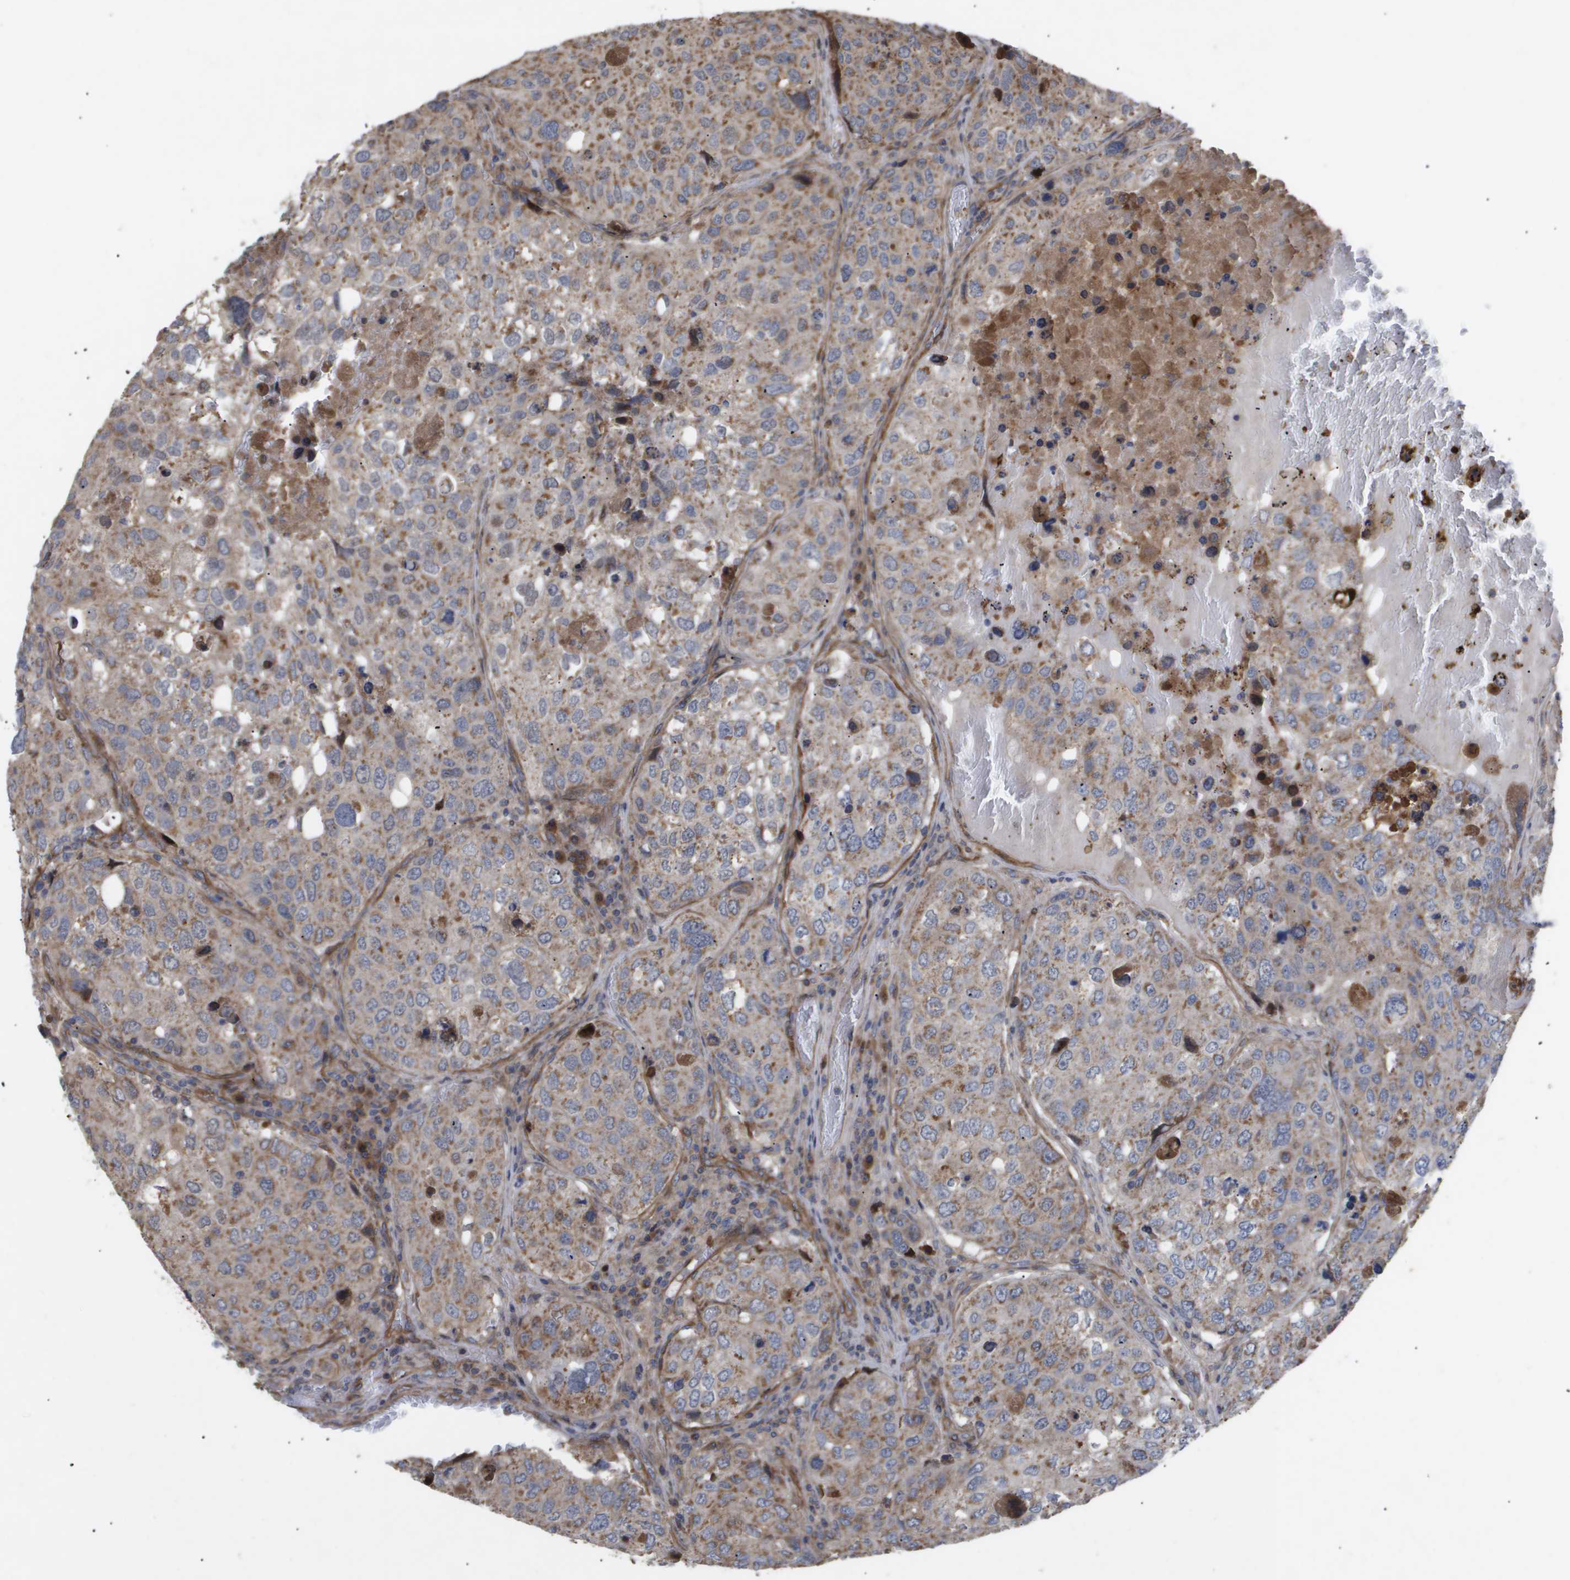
{"staining": {"intensity": "moderate", "quantity": ">75%", "location": "cytoplasmic/membranous"}, "tissue": "urothelial cancer", "cell_type": "Tumor cells", "image_type": "cancer", "snomed": [{"axis": "morphology", "description": "Urothelial carcinoma, High grade"}, {"axis": "topography", "description": "Lymph node"}, {"axis": "topography", "description": "Urinary bladder"}], "caption": "Immunohistochemical staining of urothelial cancer displays moderate cytoplasmic/membranous protein staining in about >75% of tumor cells.", "gene": "TNS1", "patient": {"sex": "male", "age": 51}}